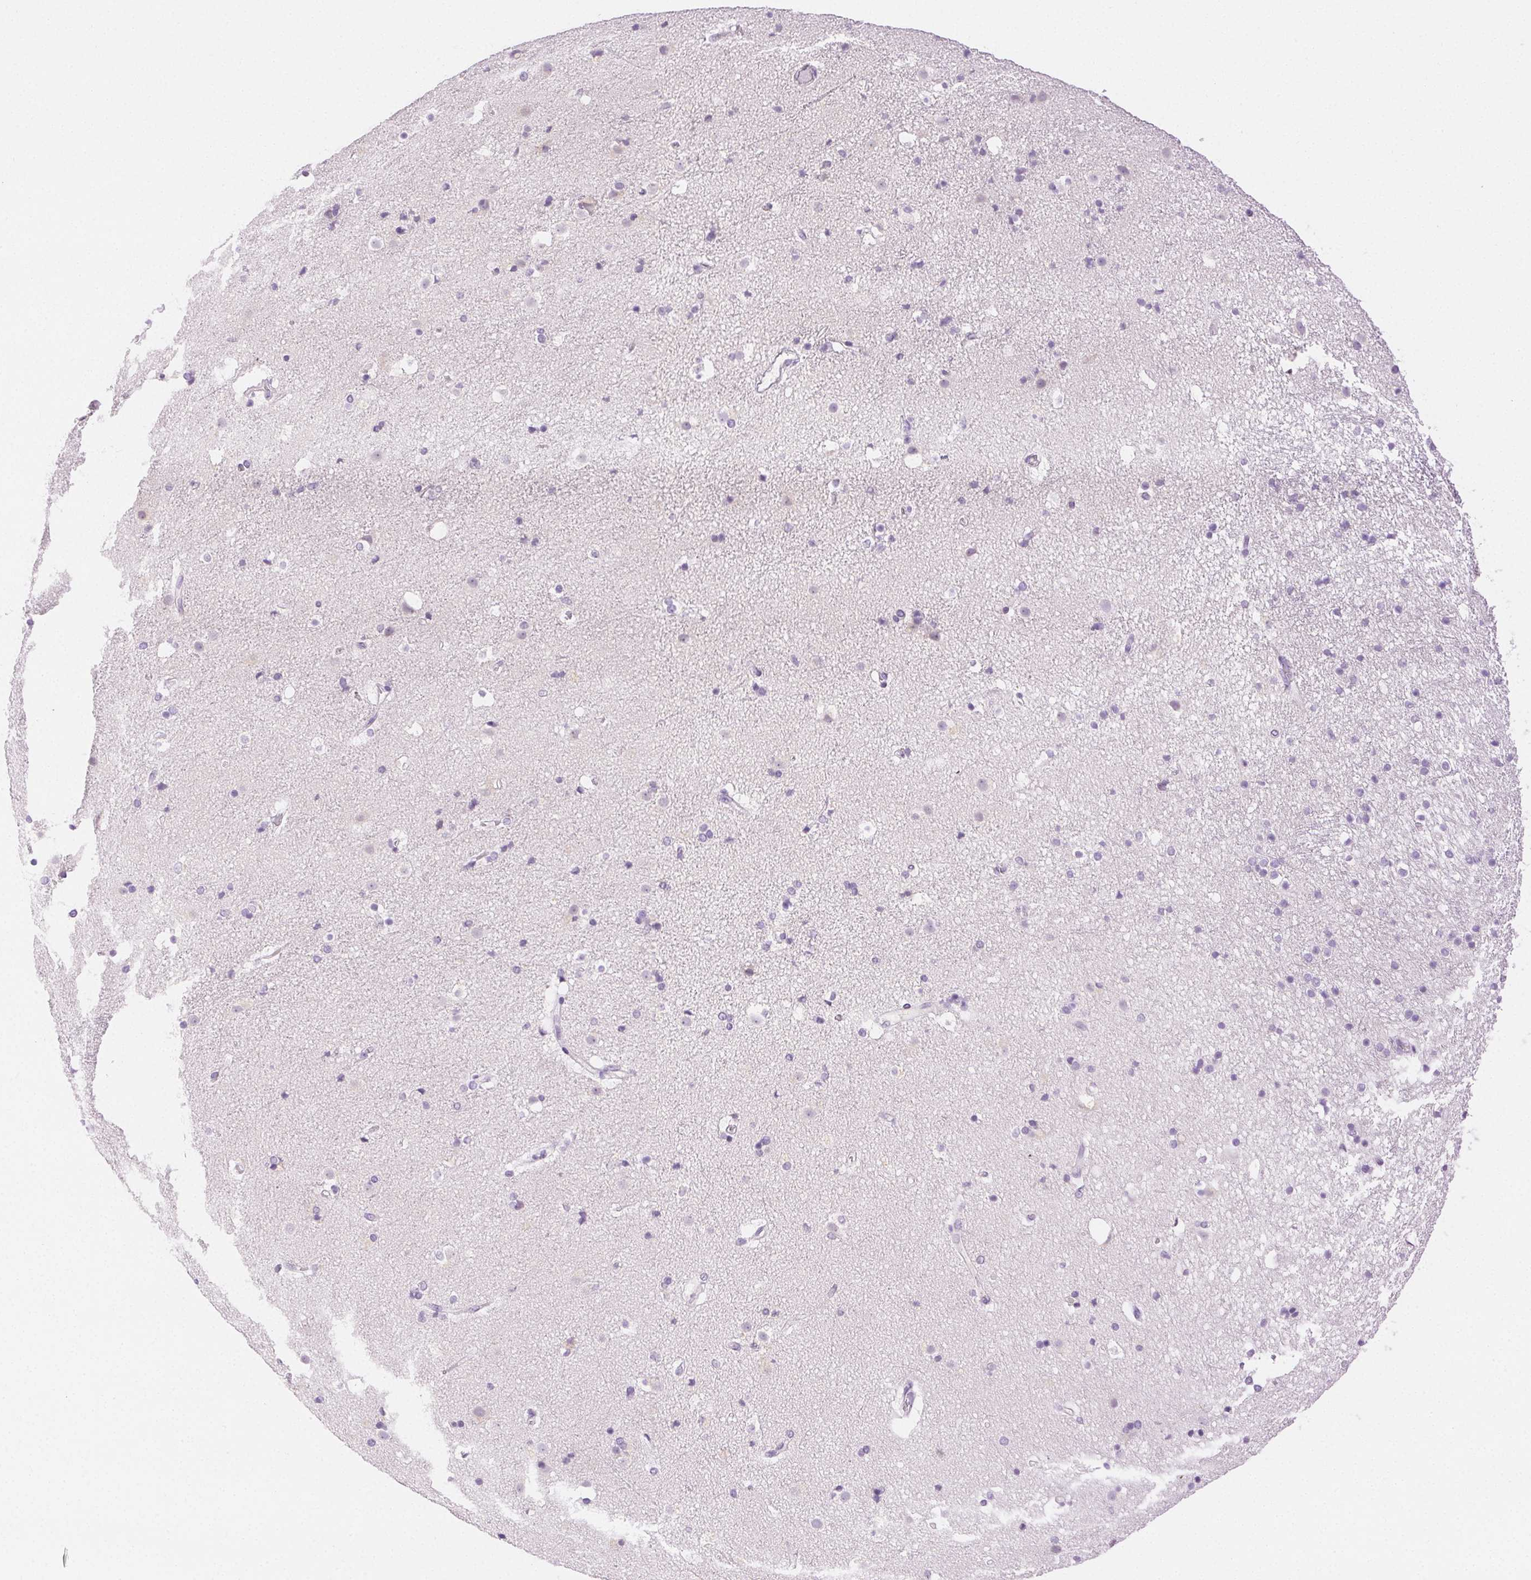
{"staining": {"intensity": "negative", "quantity": "none", "location": "none"}, "tissue": "caudate", "cell_type": "Glial cells", "image_type": "normal", "snomed": [{"axis": "morphology", "description": "Normal tissue, NOS"}, {"axis": "topography", "description": "Lateral ventricle wall"}], "caption": "High magnification brightfield microscopy of benign caudate stained with DAB (3,3'-diaminobenzidine) (brown) and counterstained with hematoxylin (blue): glial cells show no significant expression. The staining is performed using DAB brown chromogen with nuclei counter-stained in using hematoxylin.", "gene": "SPACA4", "patient": {"sex": "female", "age": 71}}